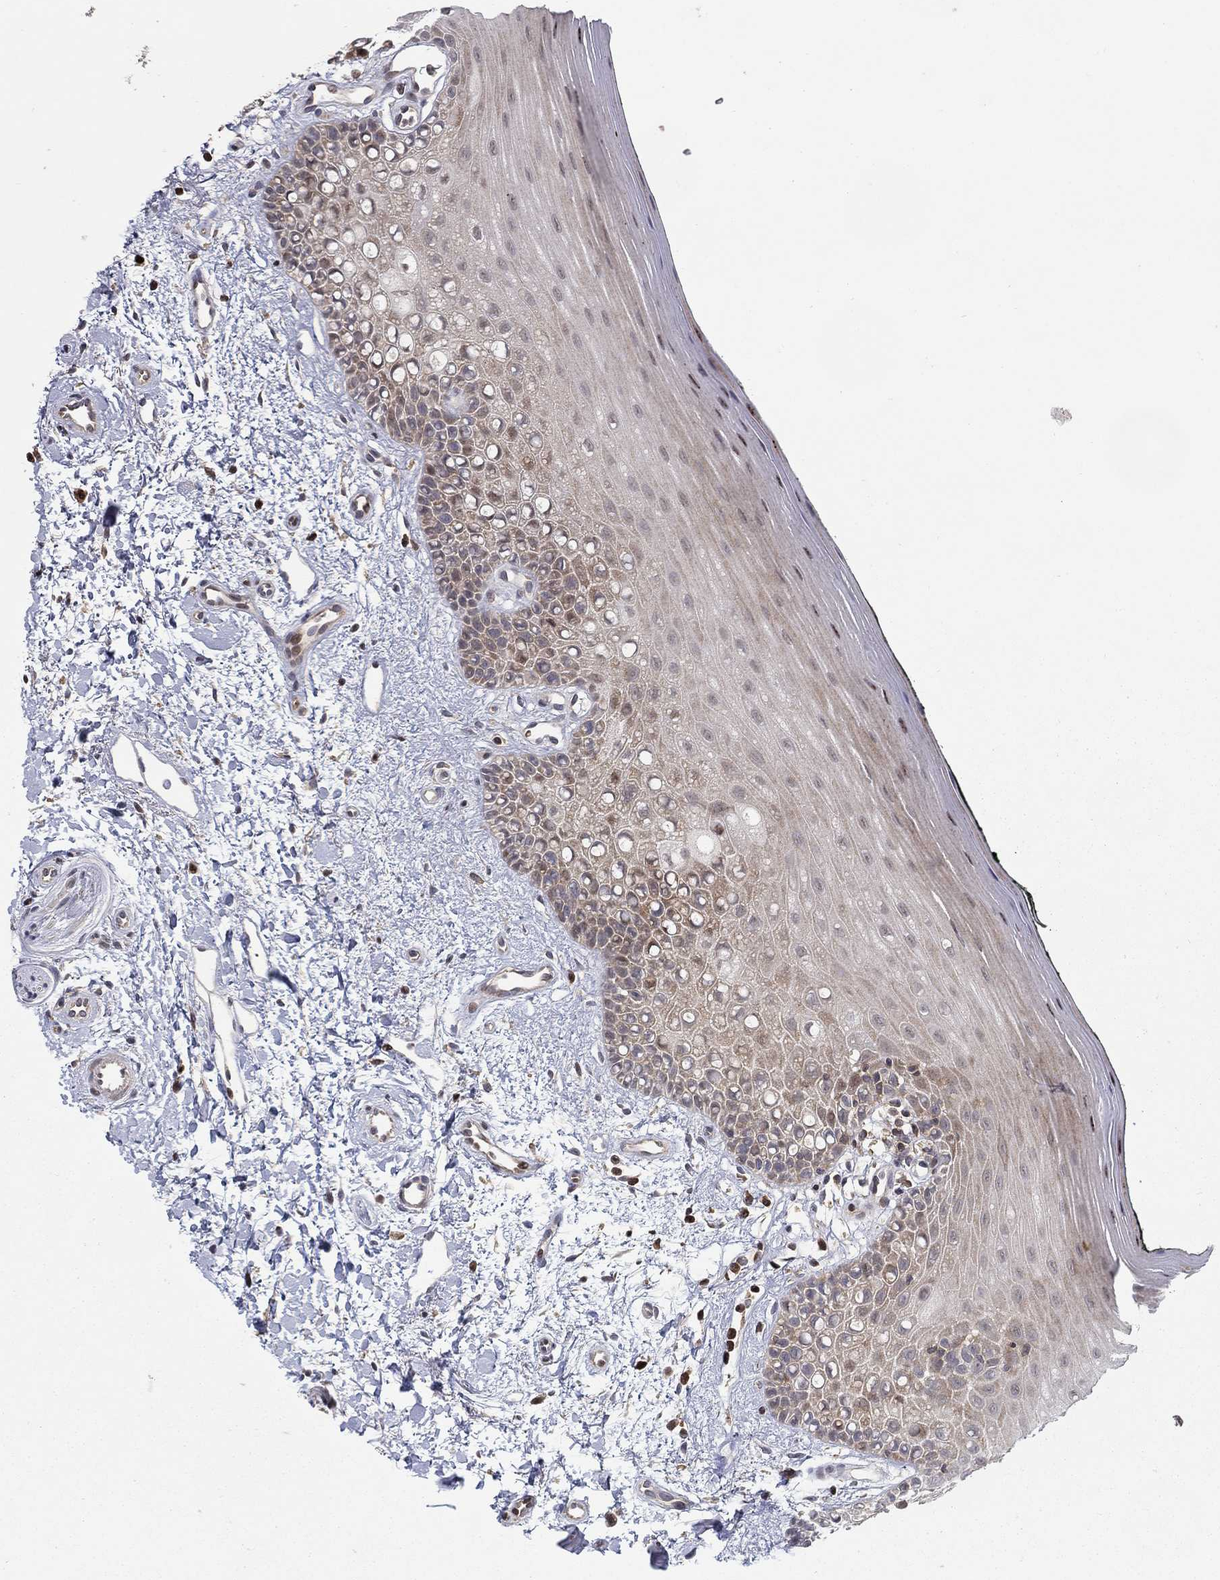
{"staining": {"intensity": "weak", "quantity": "25%-75%", "location": "cytoplasmic/membranous"}, "tissue": "oral mucosa", "cell_type": "Squamous epithelial cells", "image_type": "normal", "snomed": [{"axis": "morphology", "description": "Normal tissue, NOS"}, {"axis": "topography", "description": "Oral tissue"}], "caption": "About 25%-75% of squamous epithelial cells in benign oral mucosa demonstrate weak cytoplasmic/membranous protein positivity as visualized by brown immunohistochemical staining.", "gene": "LPCAT4", "patient": {"sex": "female", "age": 78}}